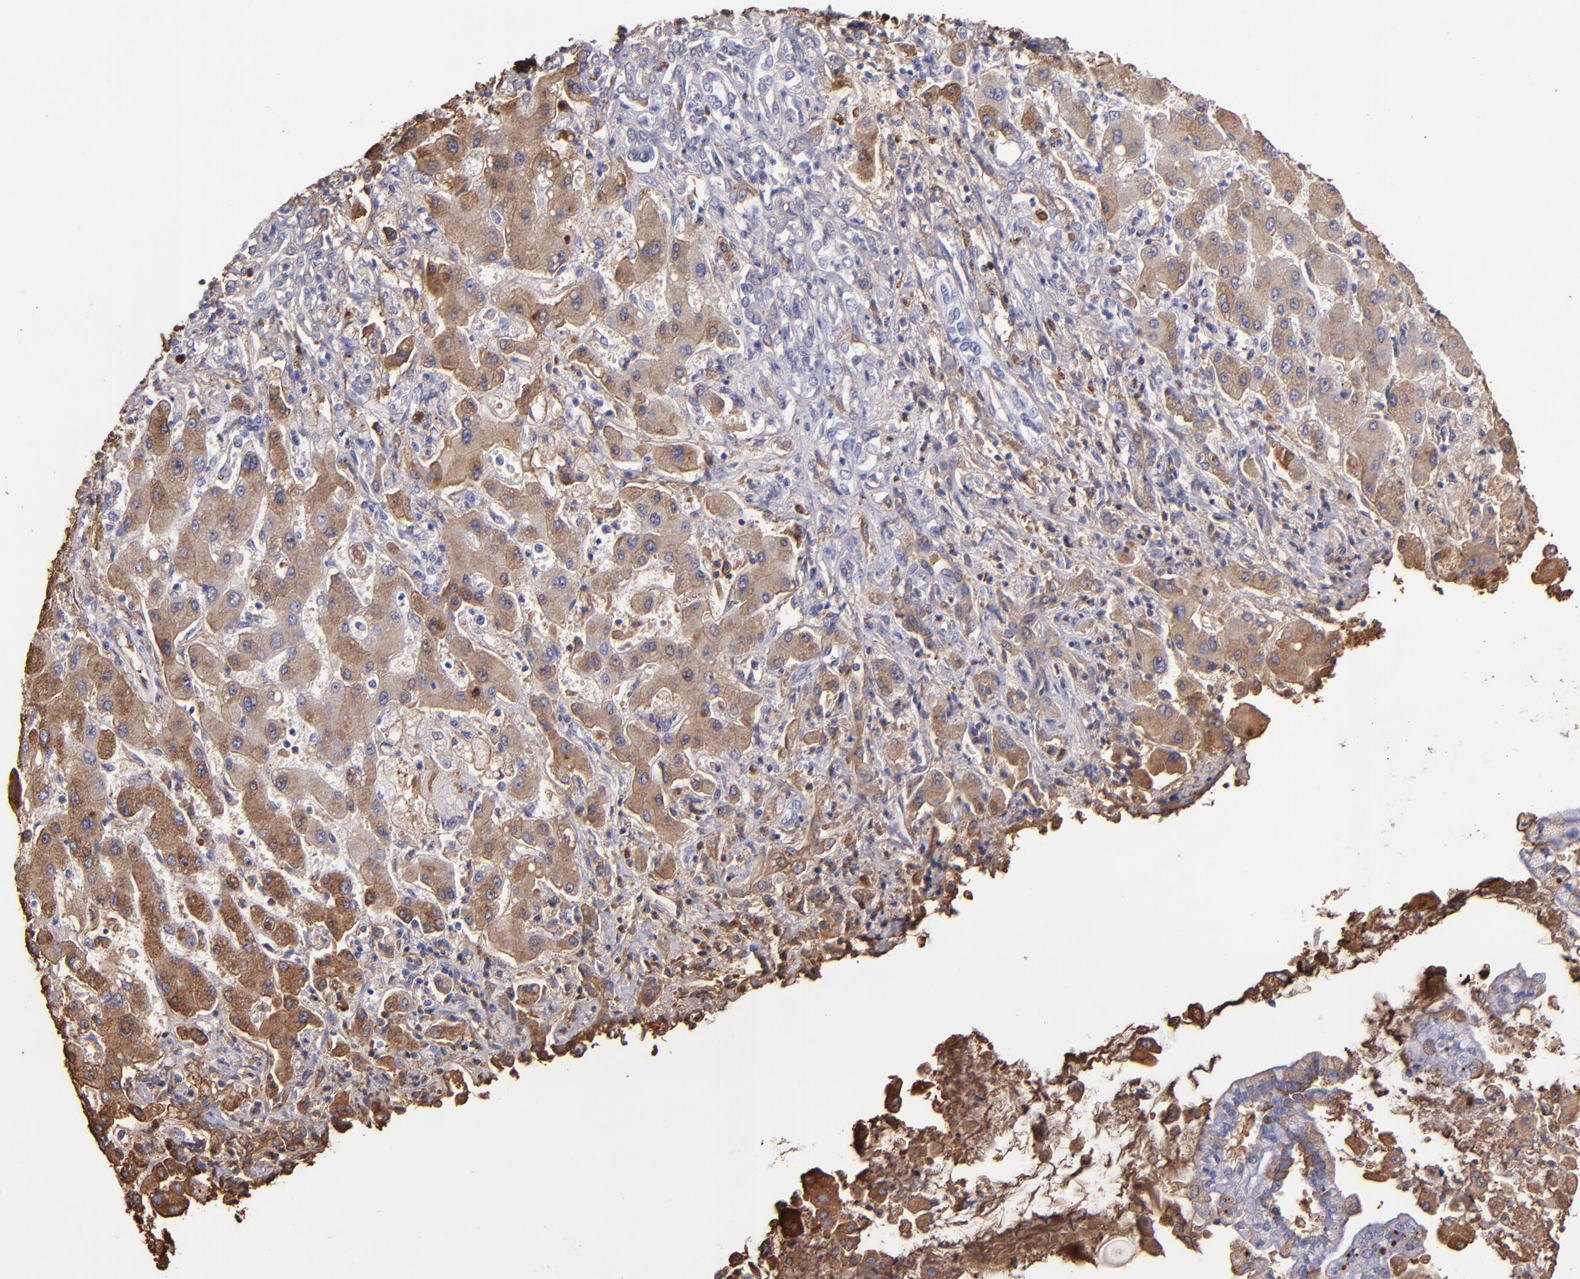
{"staining": {"intensity": "moderate", "quantity": "25%-75%", "location": "cytoplasmic/membranous"}, "tissue": "liver cancer", "cell_type": "Tumor cells", "image_type": "cancer", "snomed": [{"axis": "morphology", "description": "Cholangiocarcinoma"}, {"axis": "topography", "description": "Liver"}], "caption": "A medium amount of moderate cytoplasmic/membranous positivity is identified in approximately 25%-75% of tumor cells in liver cholangiocarcinoma tissue.", "gene": "FGB", "patient": {"sex": "male", "age": 50}}